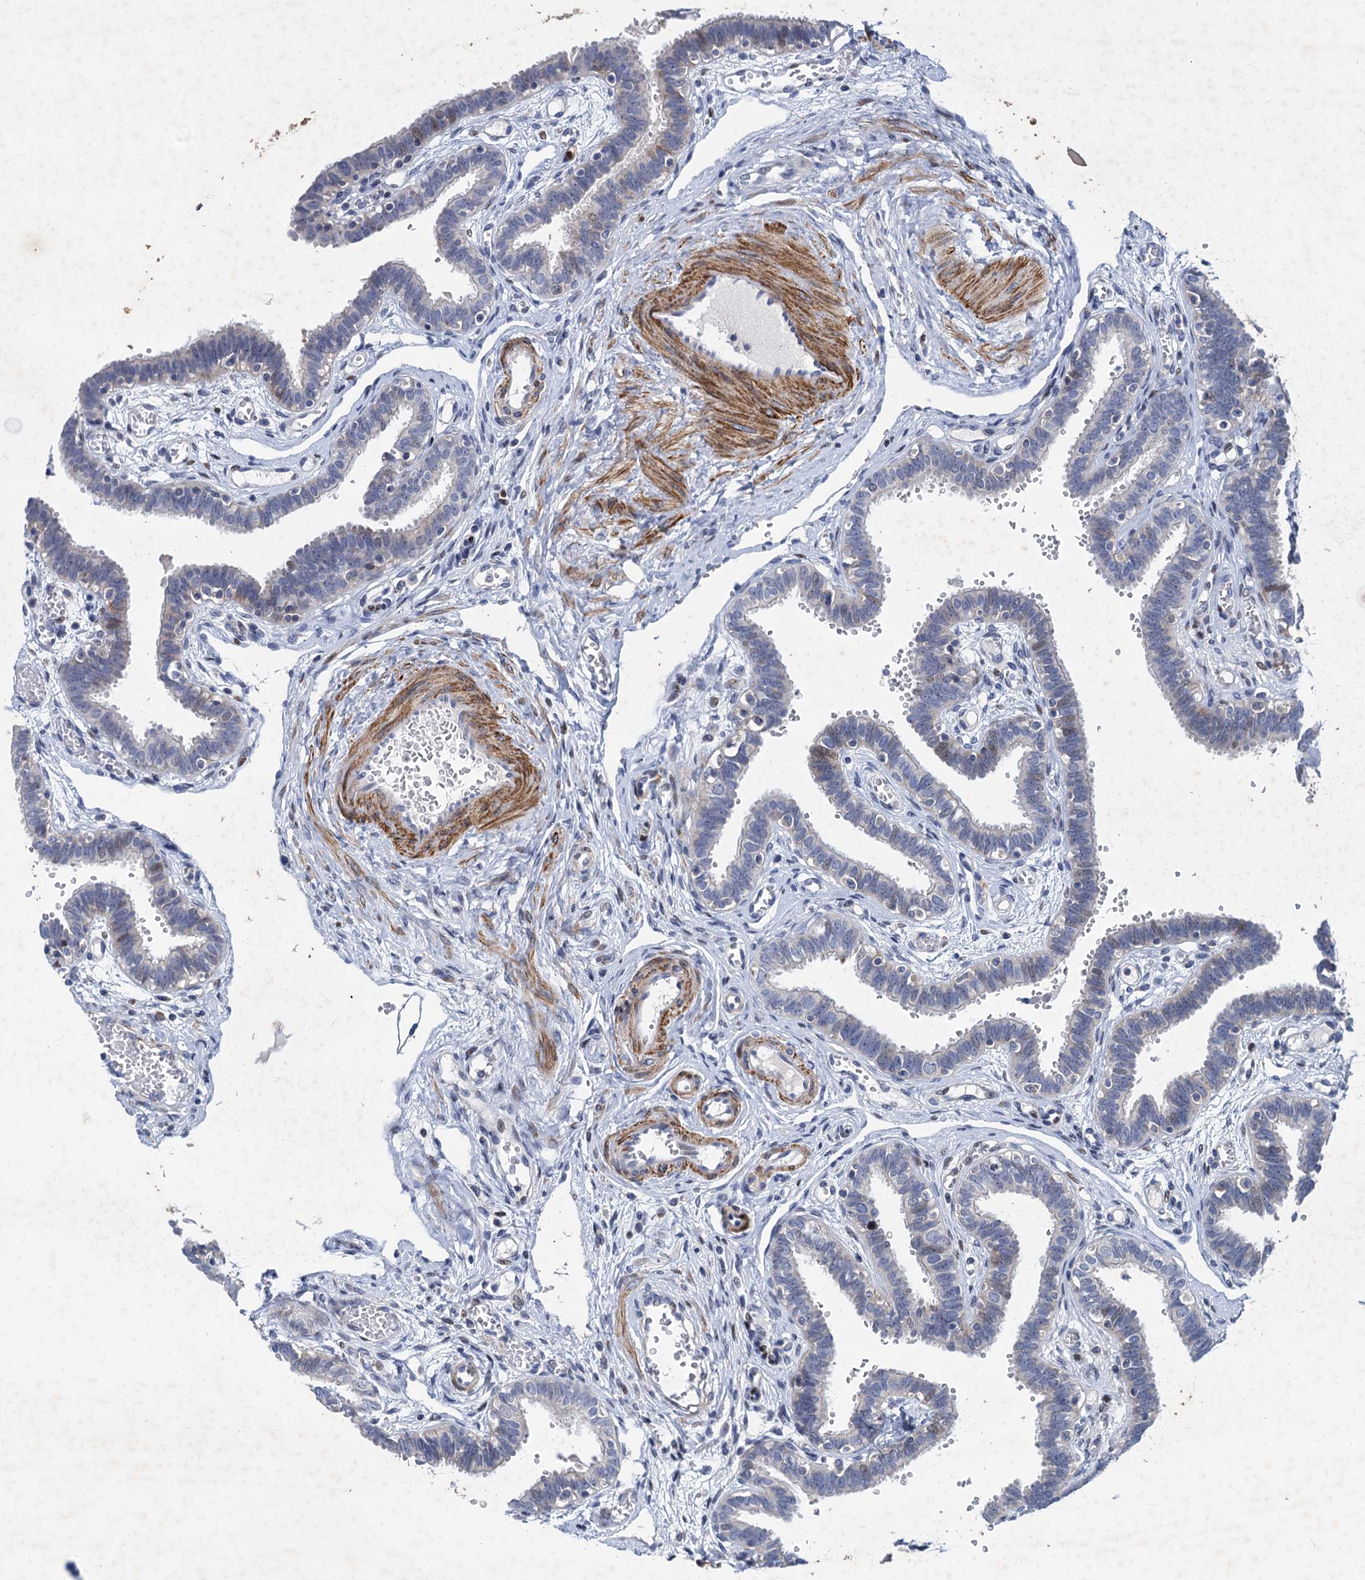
{"staining": {"intensity": "negative", "quantity": "none", "location": "none"}, "tissue": "fallopian tube", "cell_type": "Glandular cells", "image_type": "normal", "snomed": [{"axis": "morphology", "description": "Normal tissue, NOS"}, {"axis": "topography", "description": "Fallopian tube"}, {"axis": "topography", "description": "Placenta"}], "caption": "The histopathology image reveals no significant positivity in glandular cells of fallopian tube.", "gene": "ESYT3", "patient": {"sex": "female", "age": 32}}